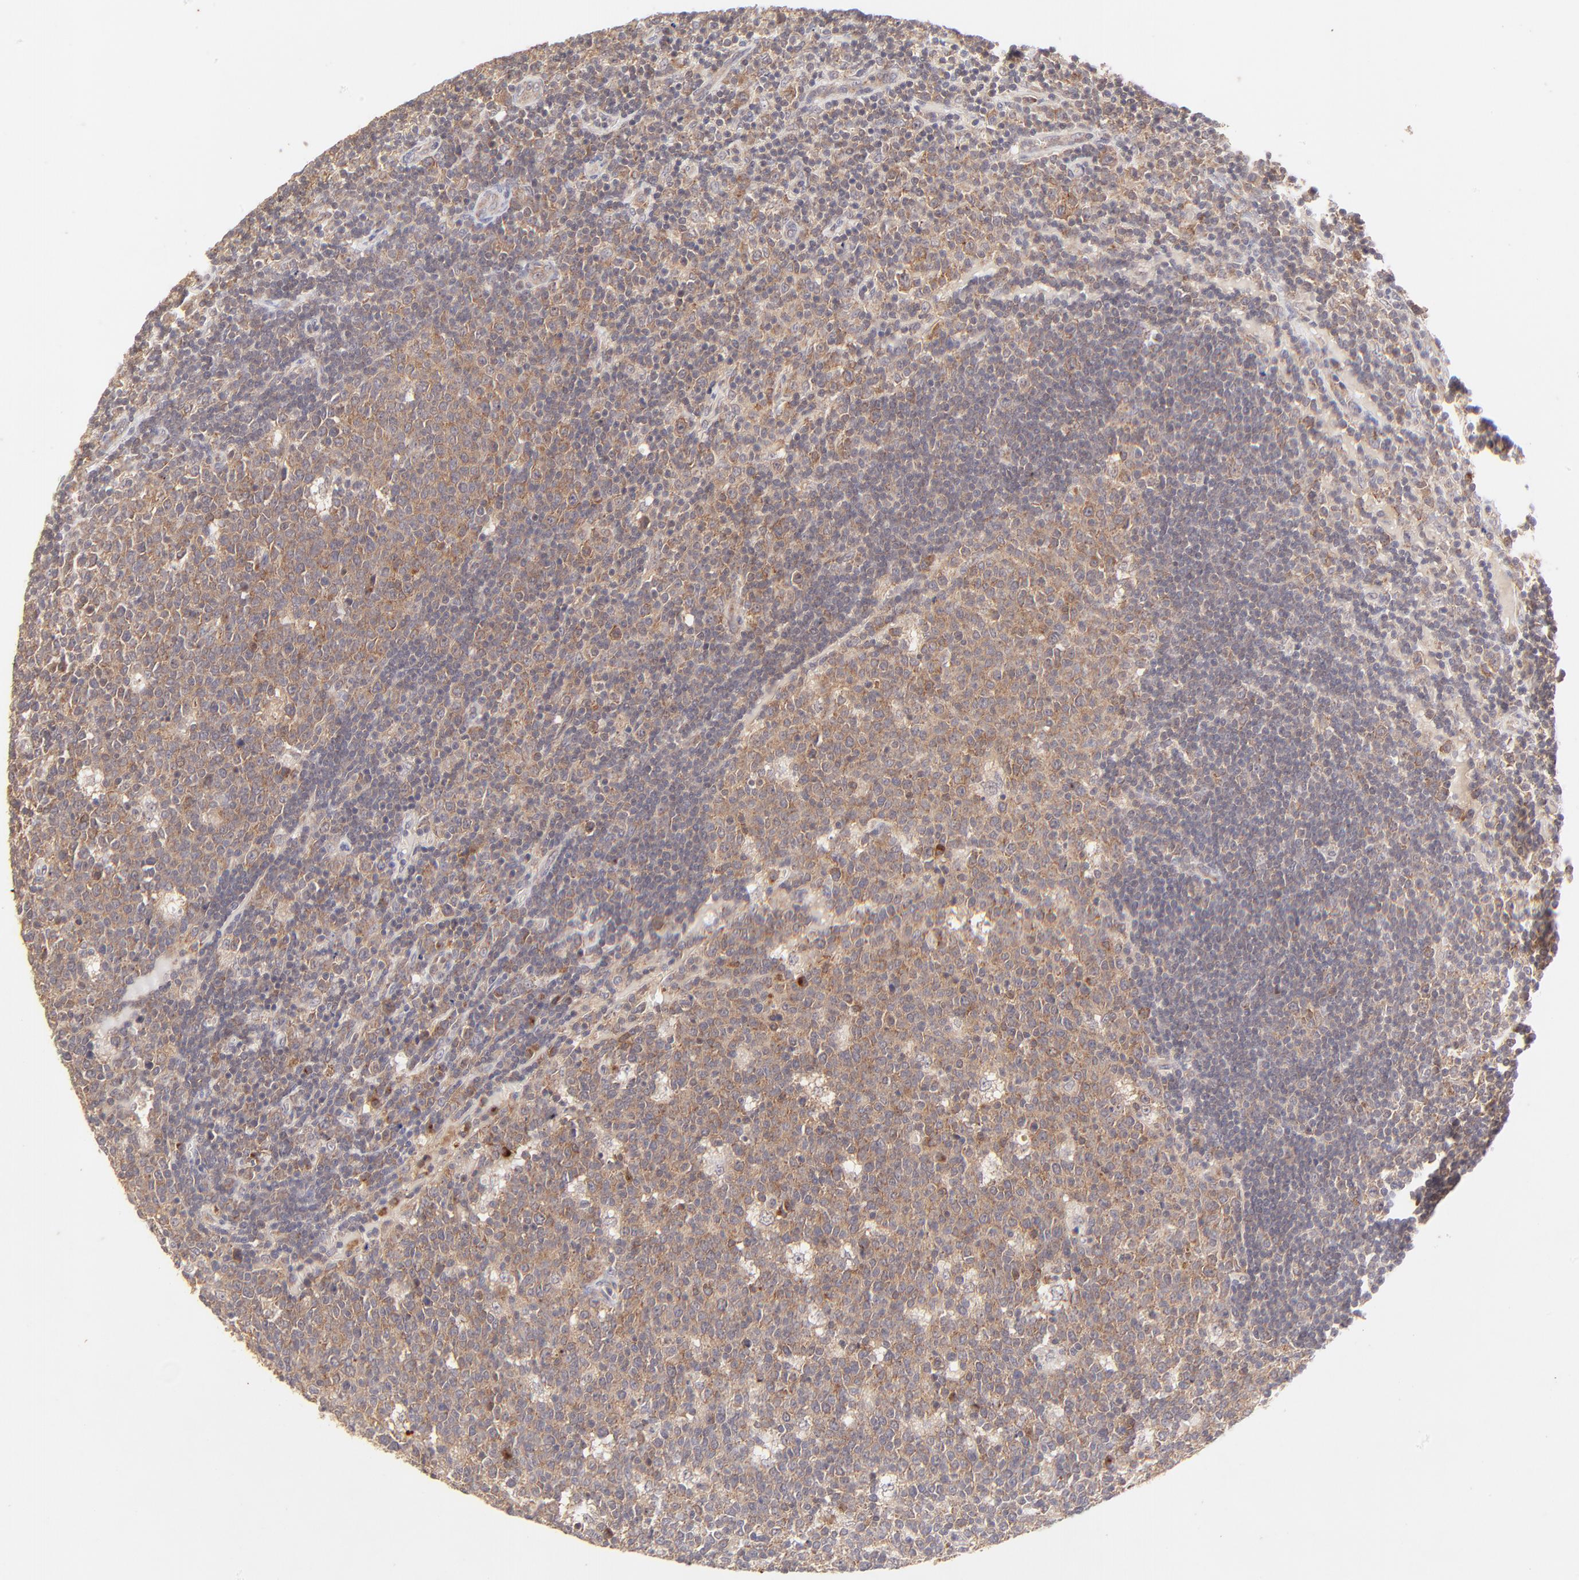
{"staining": {"intensity": "moderate", "quantity": ">75%", "location": "cytoplasmic/membranous"}, "tissue": "lymph node", "cell_type": "Germinal center cells", "image_type": "normal", "snomed": [{"axis": "morphology", "description": "Normal tissue, NOS"}, {"axis": "topography", "description": "Lymph node"}, {"axis": "topography", "description": "Salivary gland"}], "caption": "Protein expression analysis of unremarkable lymph node reveals moderate cytoplasmic/membranous staining in approximately >75% of germinal center cells.", "gene": "TNRC6B", "patient": {"sex": "male", "age": 8}}